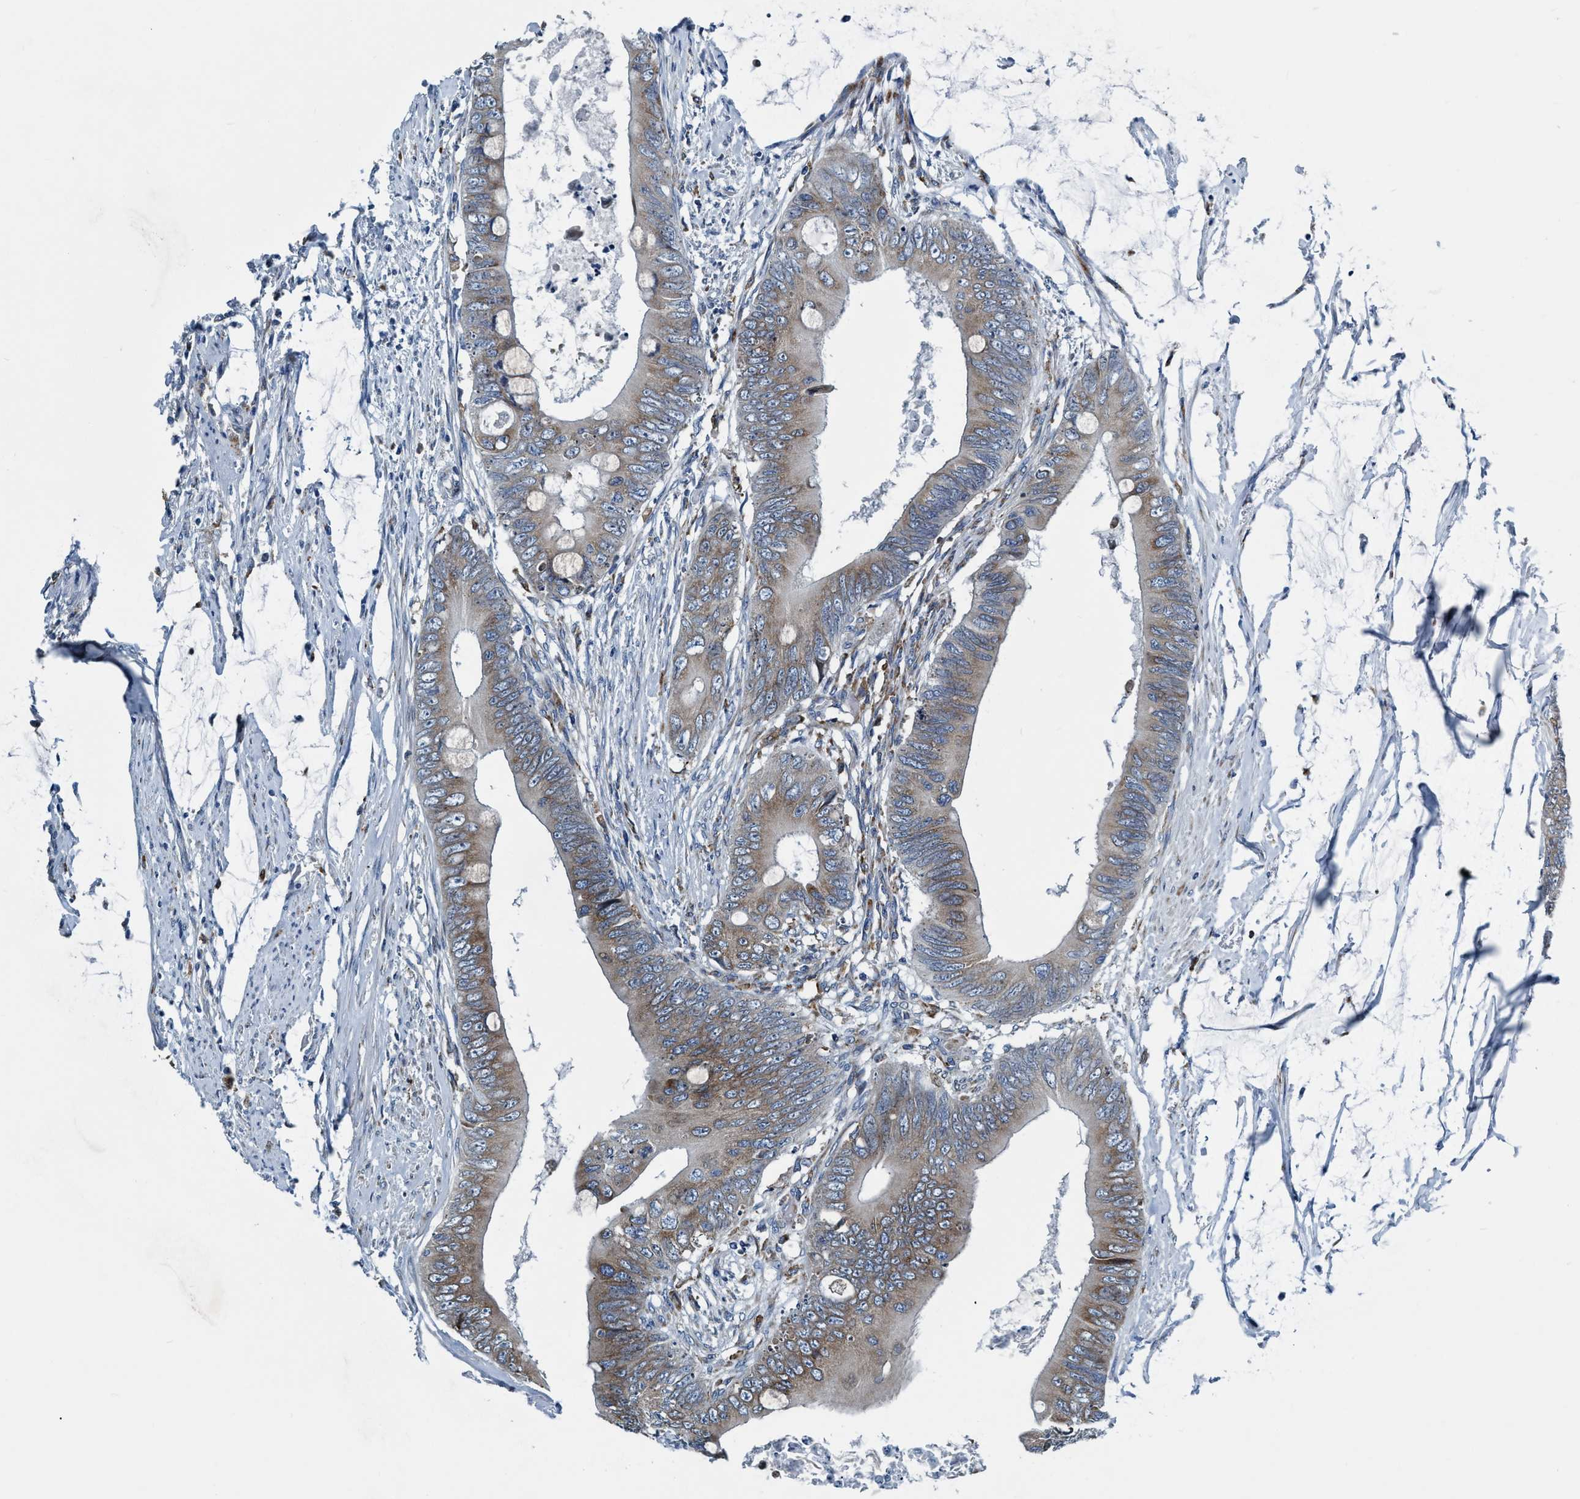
{"staining": {"intensity": "moderate", "quantity": ">75%", "location": "cytoplasmic/membranous"}, "tissue": "colorectal cancer", "cell_type": "Tumor cells", "image_type": "cancer", "snomed": [{"axis": "morphology", "description": "Adenocarcinoma, NOS"}, {"axis": "topography", "description": "Rectum"}], "caption": "Tumor cells exhibit medium levels of moderate cytoplasmic/membranous expression in about >75% of cells in colorectal cancer.", "gene": "ARMC9", "patient": {"sex": "female", "age": 77}}